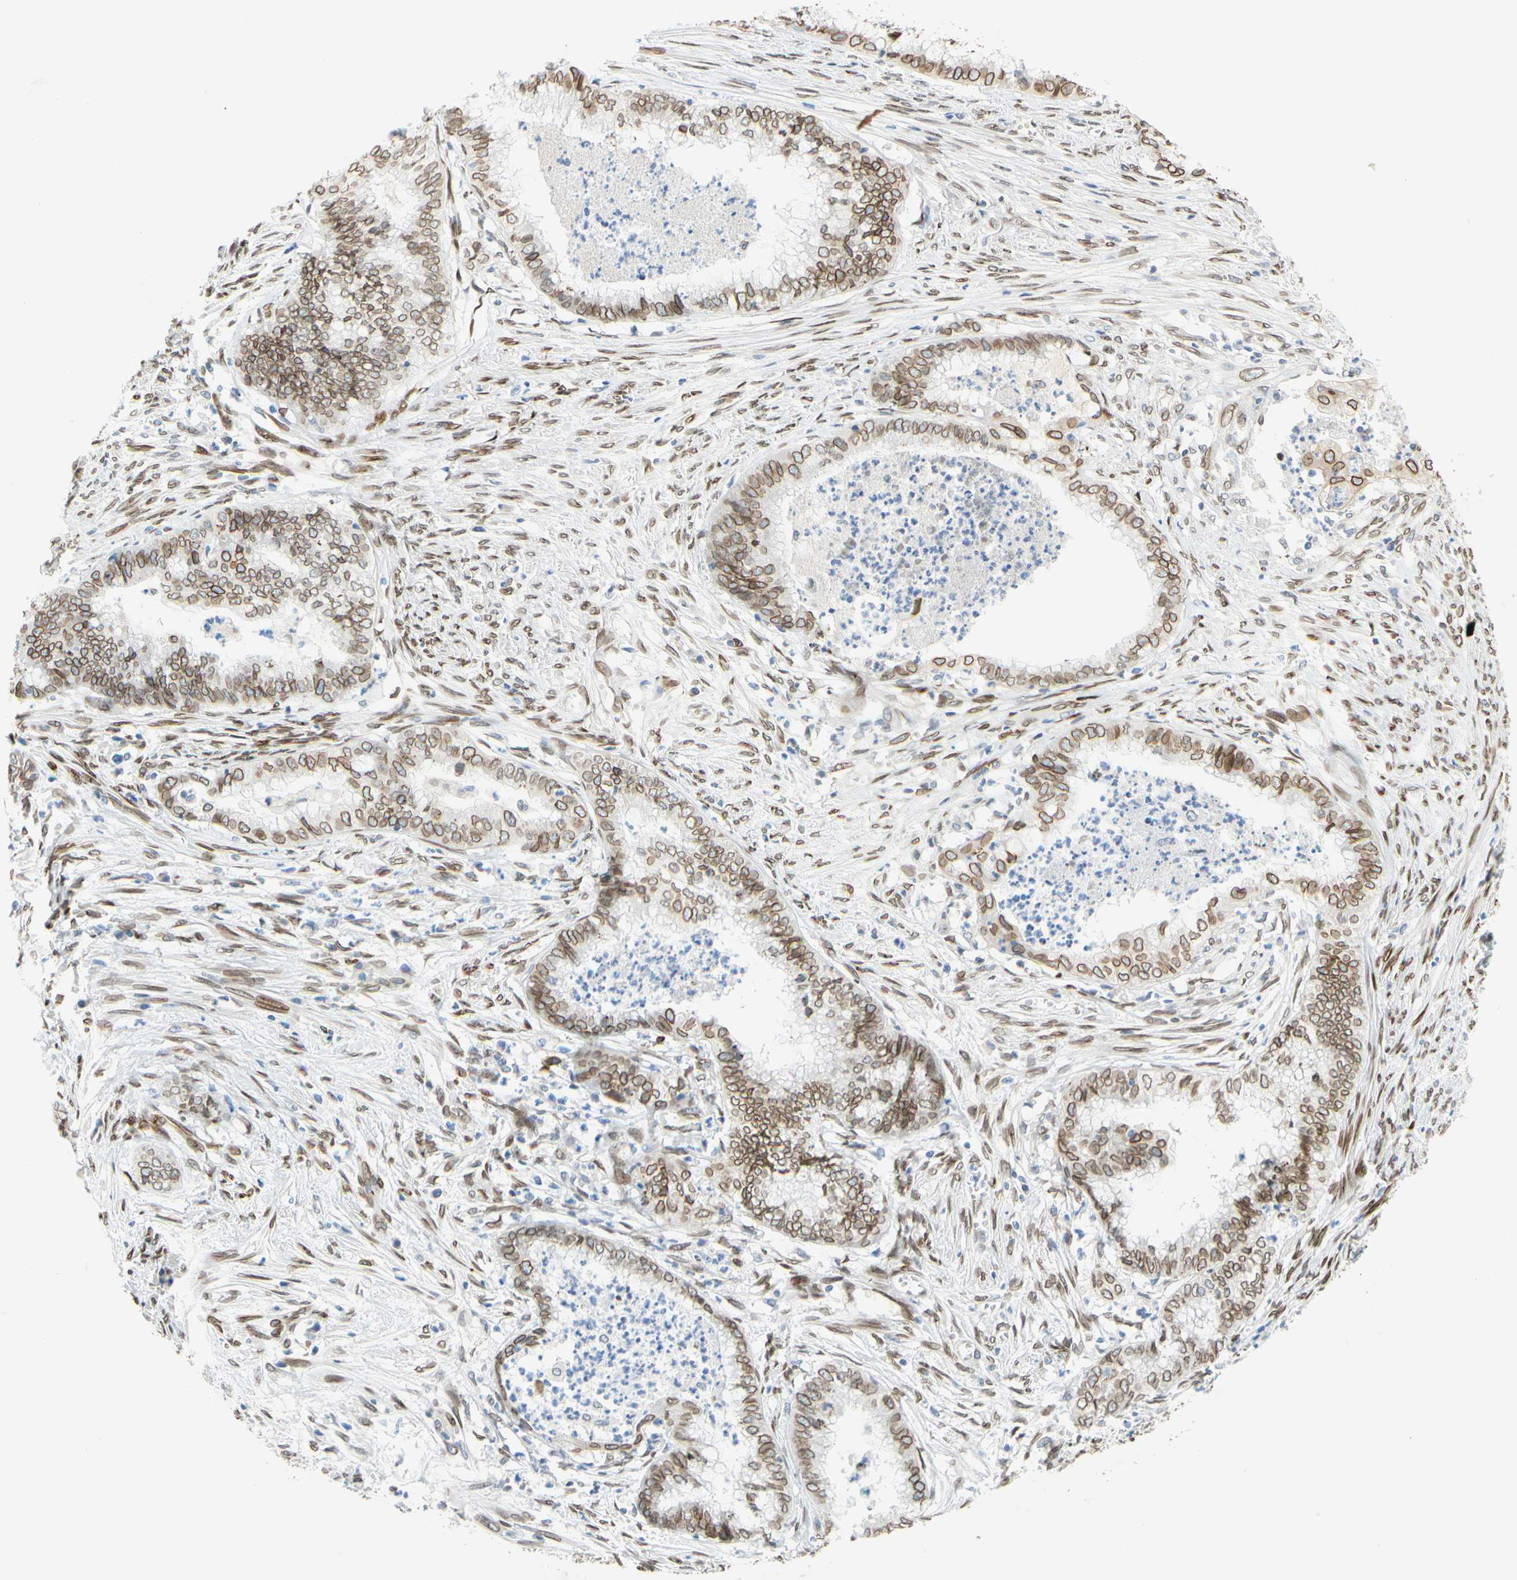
{"staining": {"intensity": "moderate", "quantity": ">75%", "location": "cytoplasmic/membranous,nuclear"}, "tissue": "endometrial cancer", "cell_type": "Tumor cells", "image_type": "cancer", "snomed": [{"axis": "morphology", "description": "Necrosis, NOS"}, {"axis": "morphology", "description": "Adenocarcinoma, NOS"}, {"axis": "topography", "description": "Endometrium"}], "caption": "High-power microscopy captured an immunohistochemistry image of endometrial cancer (adenocarcinoma), revealing moderate cytoplasmic/membranous and nuclear staining in about >75% of tumor cells.", "gene": "SUN1", "patient": {"sex": "female", "age": 79}}